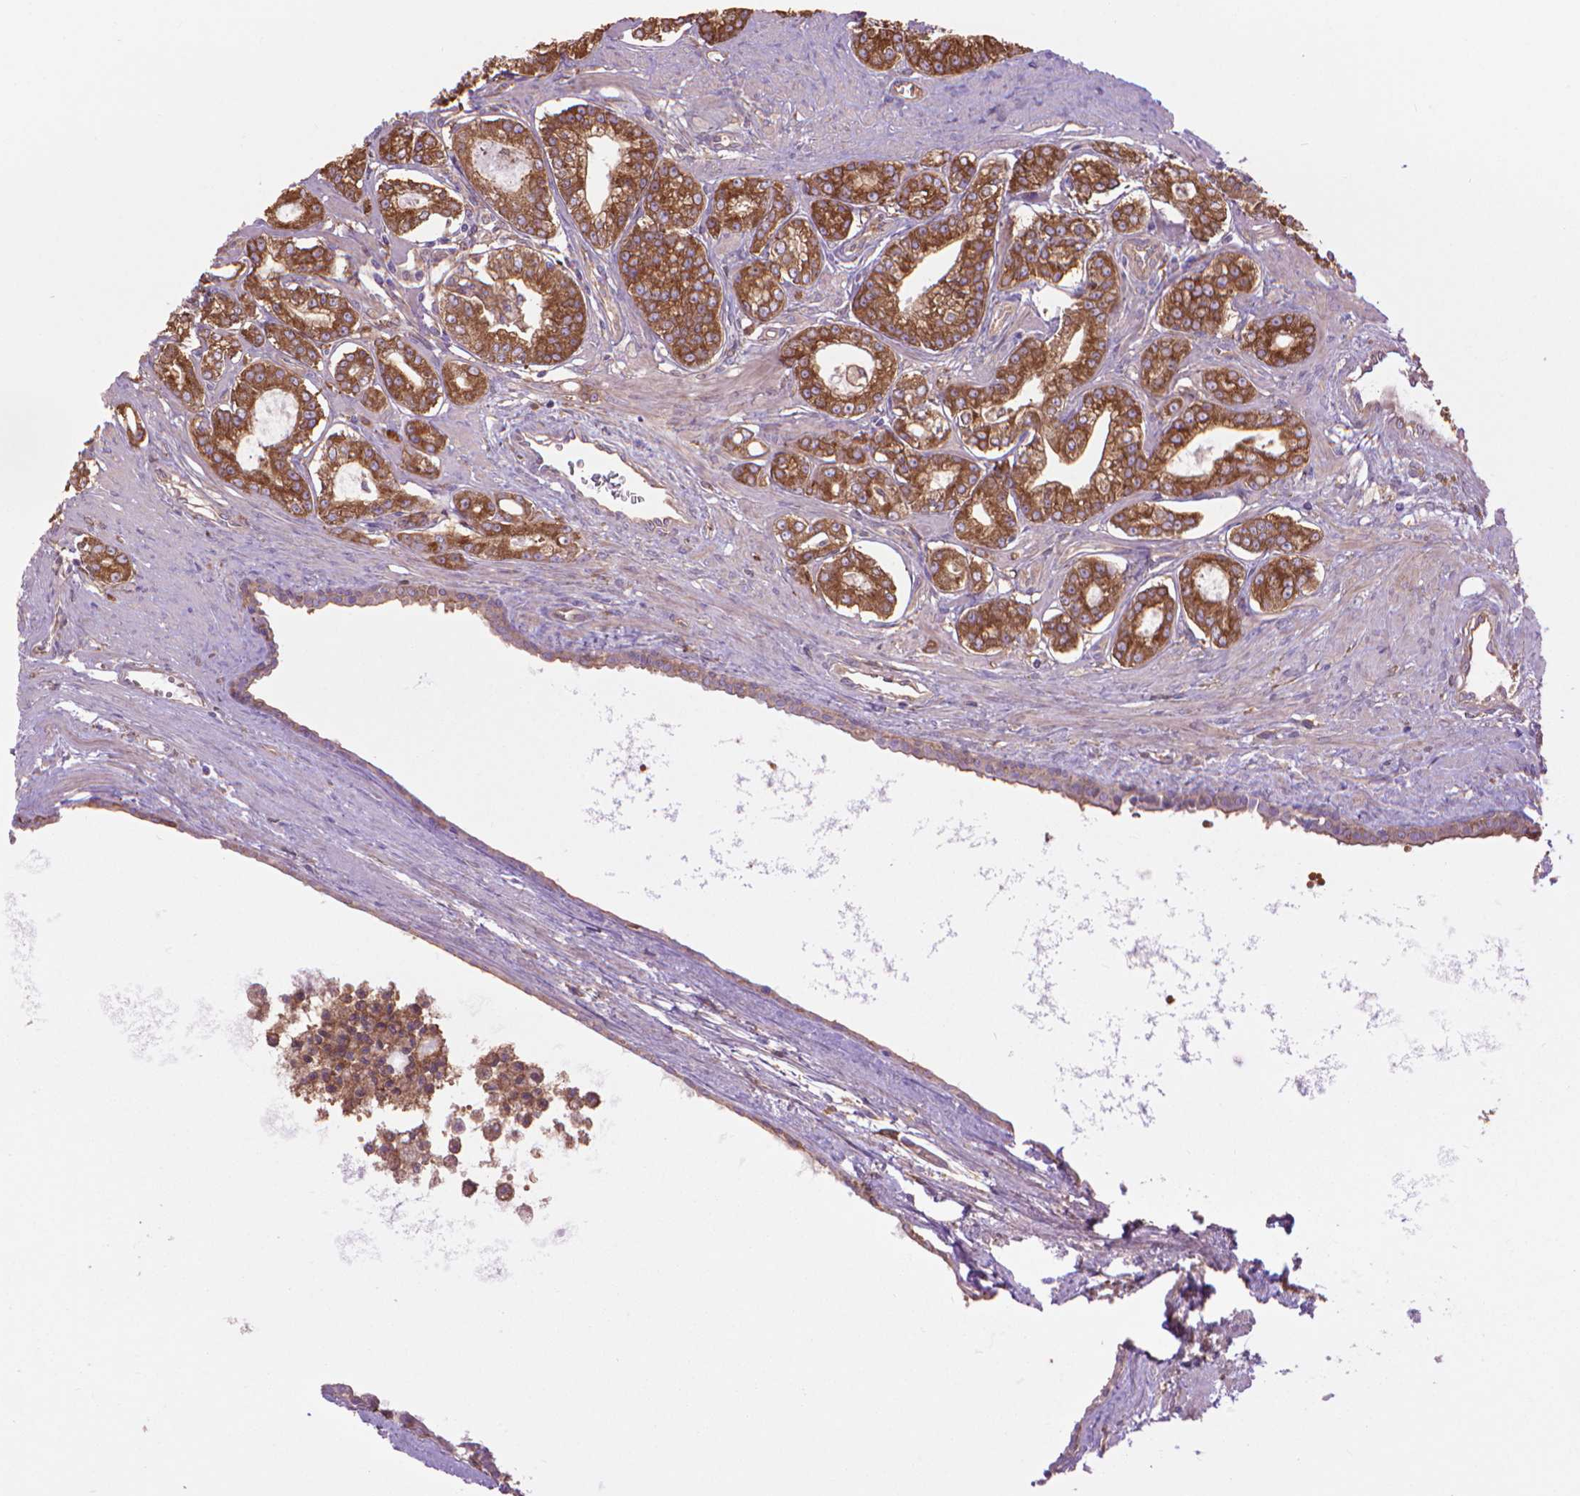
{"staining": {"intensity": "strong", "quantity": ">75%", "location": "cytoplasmic/membranous"}, "tissue": "prostate cancer", "cell_type": "Tumor cells", "image_type": "cancer", "snomed": [{"axis": "morphology", "description": "Adenocarcinoma, NOS"}, {"axis": "topography", "description": "Prostate"}], "caption": "Strong cytoplasmic/membranous protein positivity is identified in about >75% of tumor cells in prostate adenocarcinoma.", "gene": "CORO1B", "patient": {"sex": "male", "age": 71}}